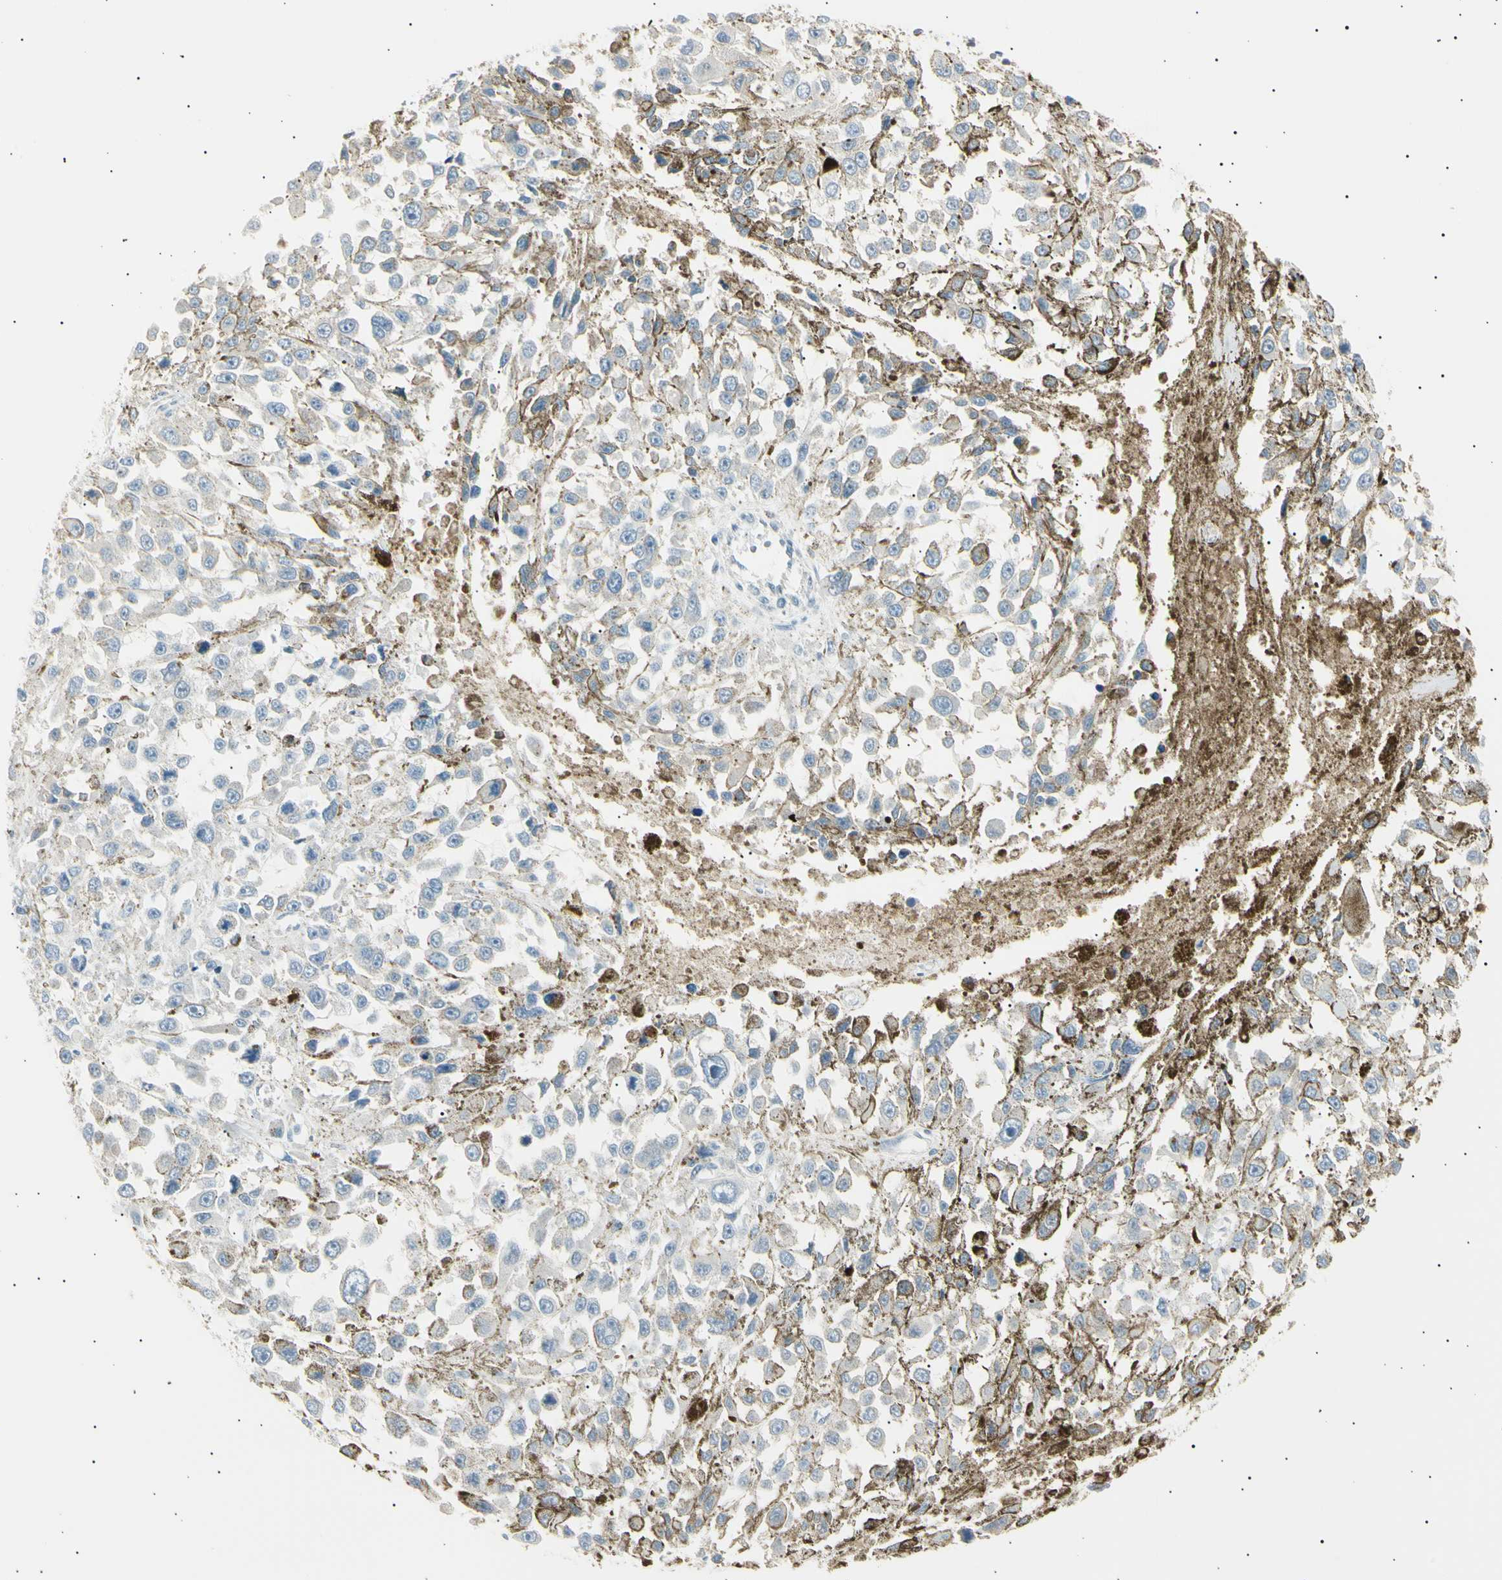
{"staining": {"intensity": "negative", "quantity": "none", "location": "none"}, "tissue": "melanoma", "cell_type": "Tumor cells", "image_type": "cancer", "snomed": [{"axis": "morphology", "description": "Malignant melanoma, Metastatic site"}, {"axis": "topography", "description": "Lymph node"}], "caption": "This is an IHC histopathology image of melanoma. There is no expression in tumor cells.", "gene": "LHPP", "patient": {"sex": "male", "age": 59}}